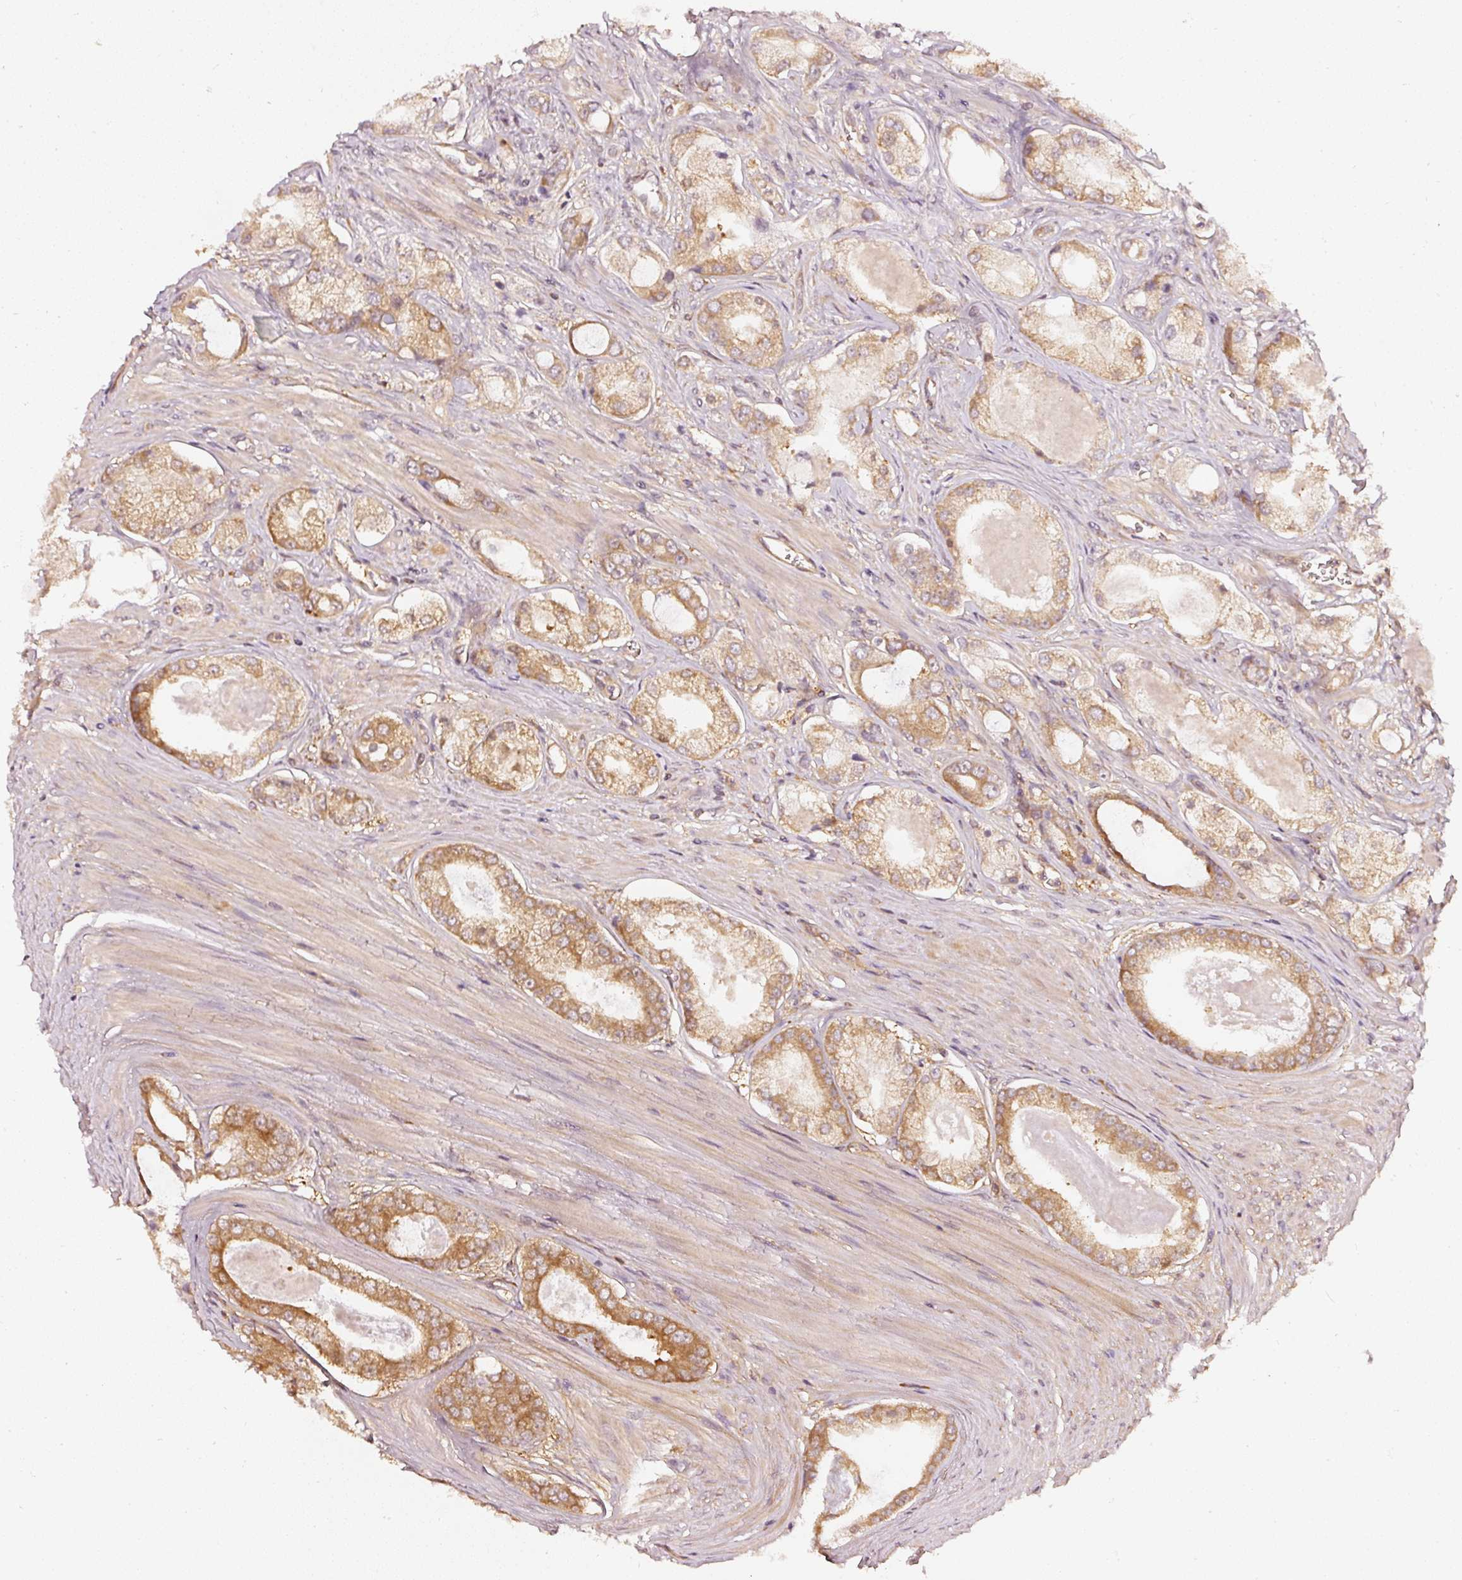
{"staining": {"intensity": "moderate", "quantity": ">75%", "location": "cytoplasmic/membranous"}, "tissue": "prostate cancer", "cell_type": "Tumor cells", "image_type": "cancer", "snomed": [{"axis": "morphology", "description": "Adenocarcinoma, Low grade"}, {"axis": "topography", "description": "Prostate"}], "caption": "The histopathology image demonstrates staining of prostate low-grade adenocarcinoma, revealing moderate cytoplasmic/membranous protein positivity (brown color) within tumor cells.", "gene": "ASMTL", "patient": {"sex": "male", "age": 68}}